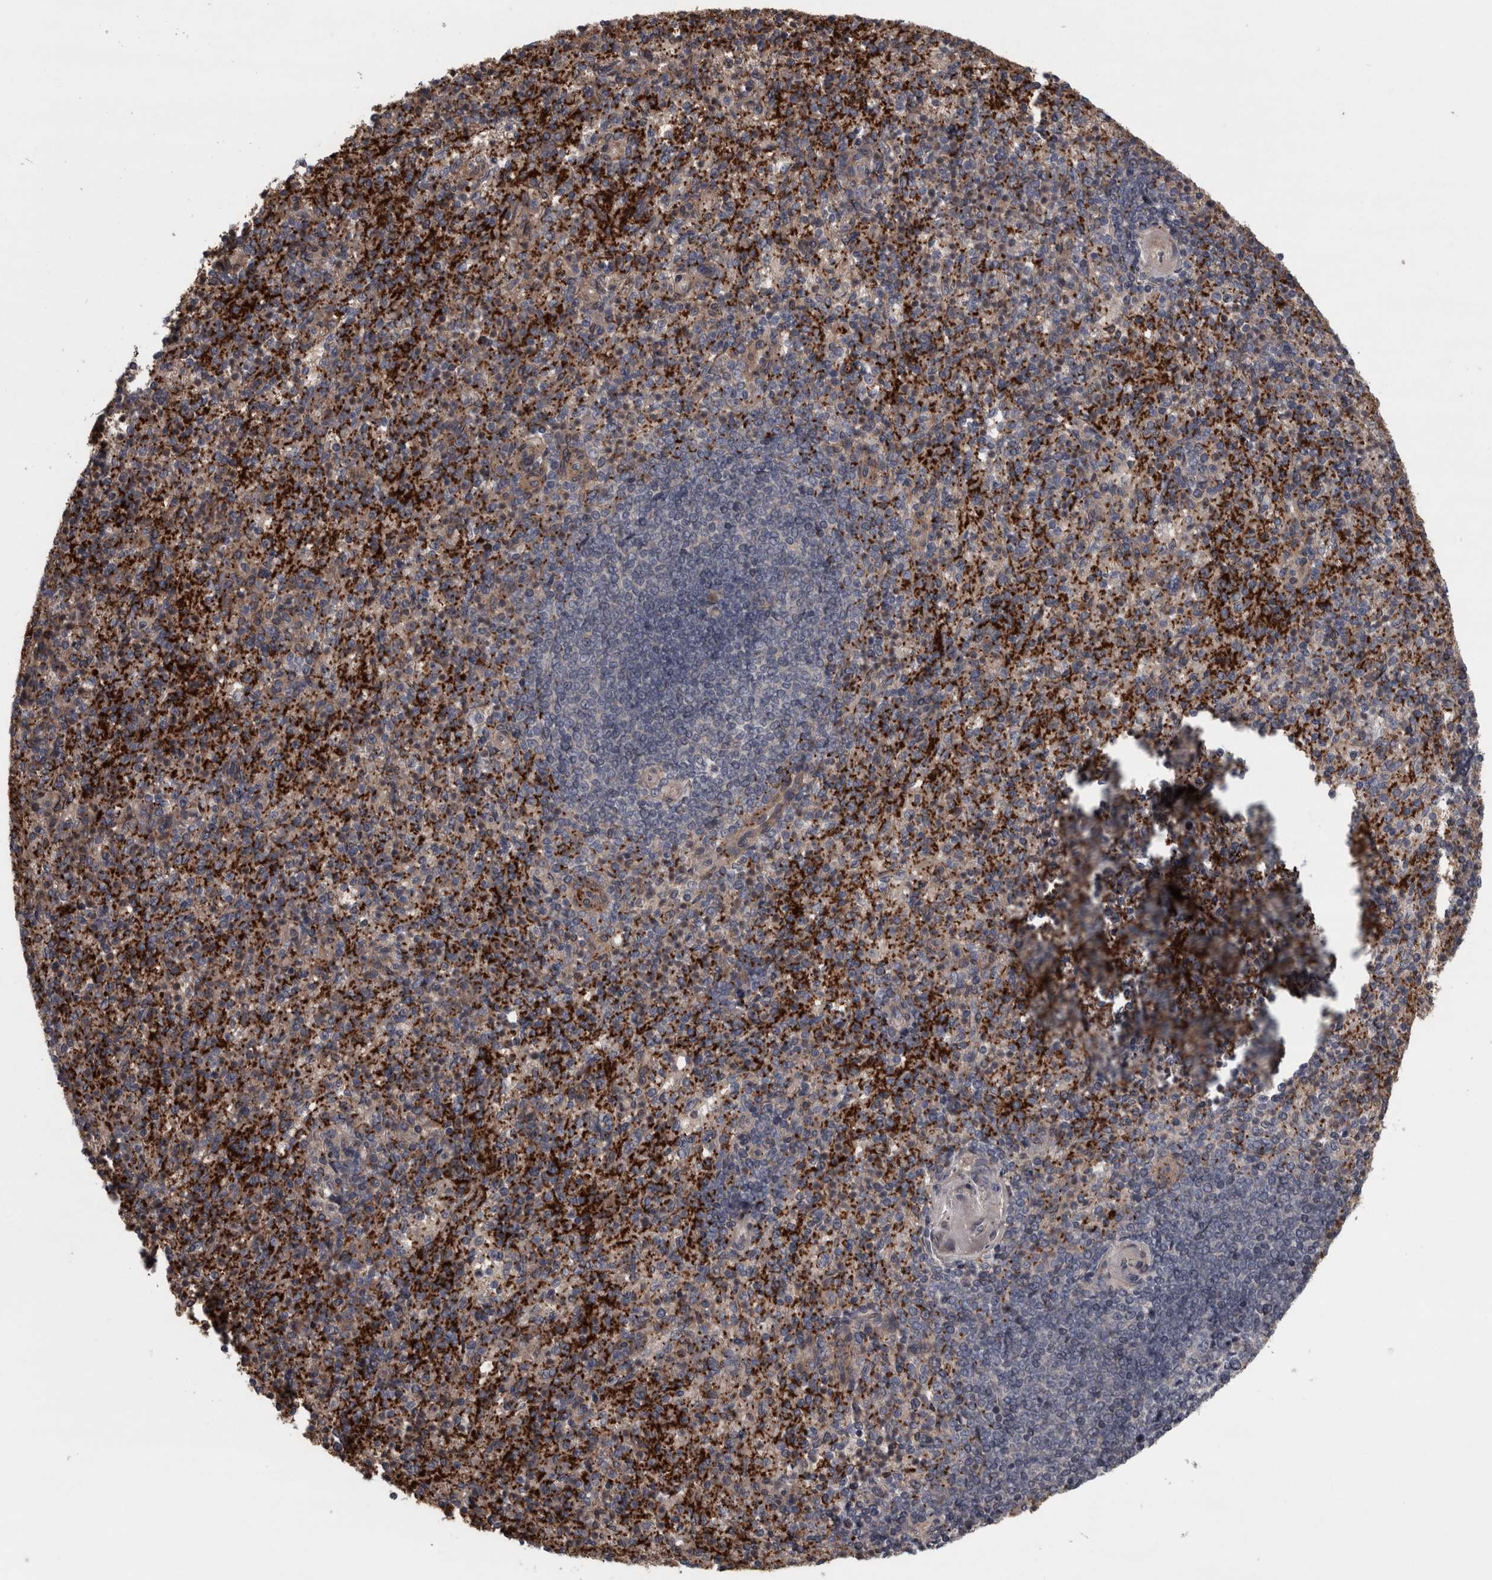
{"staining": {"intensity": "strong", "quantity": "25%-75%", "location": "cytoplasmic/membranous"}, "tissue": "spleen", "cell_type": "Cells in red pulp", "image_type": "normal", "snomed": [{"axis": "morphology", "description": "Normal tissue, NOS"}, {"axis": "topography", "description": "Spleen"}], "caption": "Immunohistochemistry (IHC) of normal human spleen reveals high levels of strong cytoplasmic/membranous staining in about 25%-75% of cells in red pulp.", "gene": "RSU1", "patient": {"sex": "female", "age": 74}}